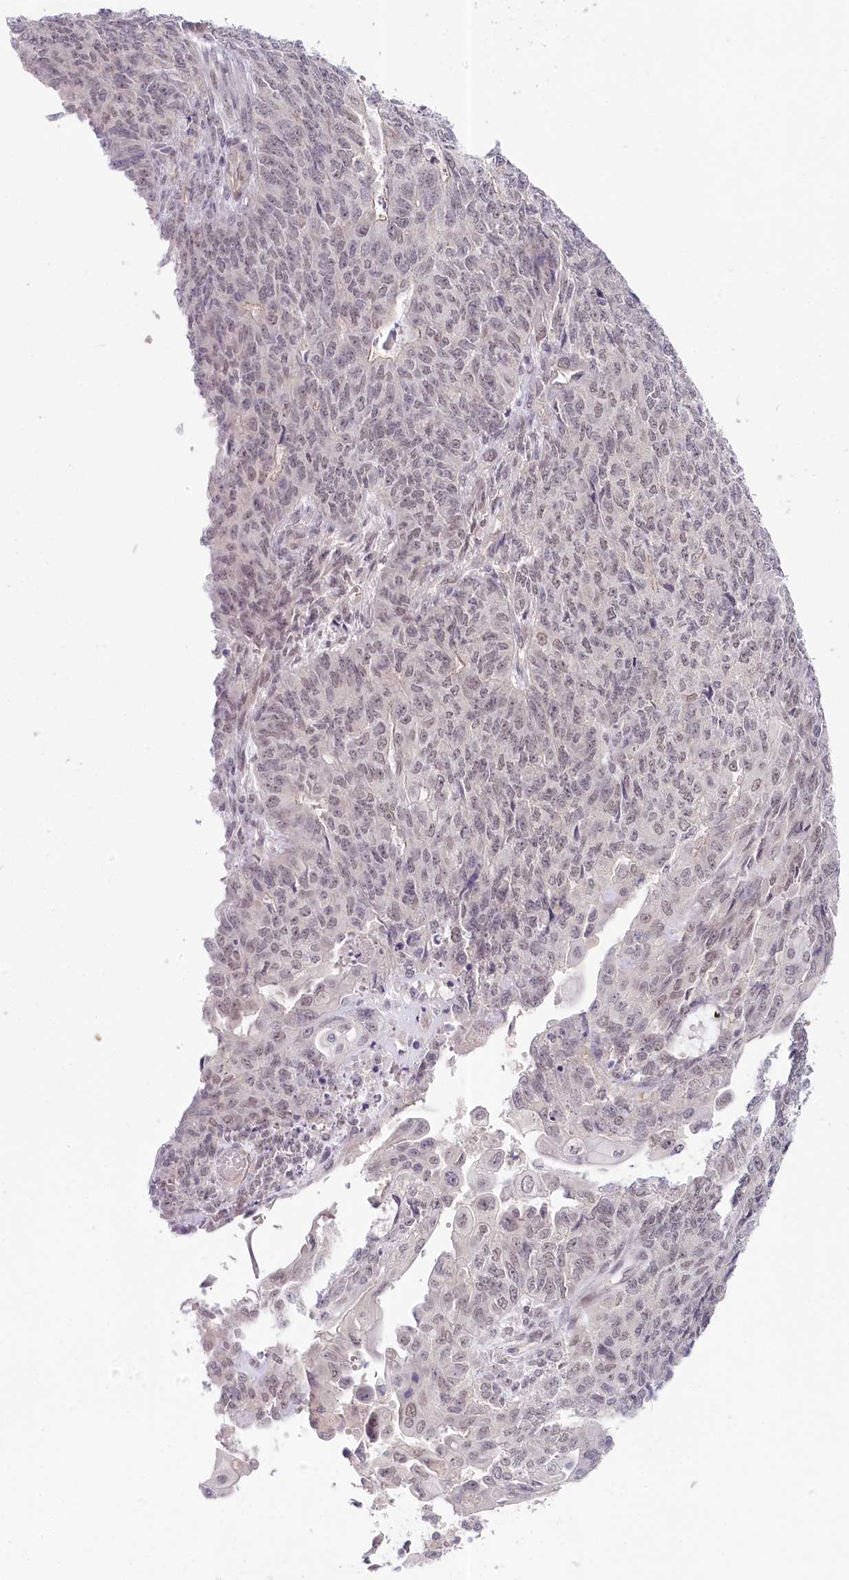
{"staining": {"intensity": "weak", "quantity": "<25%", "location": "nuclear"}, "tissue": "endometrial cancer", "cell_type": "Tumor cells", "image_type": "cancer", "snomed": [{"axis": "morphology", "description": "Adenocarcinoma, NOS"}, {"axis": "topography", "description": "Endometrium"}], "caption": "DAB immunohistochemical staining of endometrial cancer (adenocarcinoma) reveals no significant positivity in tumor cells. (DAB (3,3'-diaminobenzidine) IHC visualized using brightfield microscopy, high magnification).", "gene": "AMTN", "patient": {"sex": "female", "age": 32}}